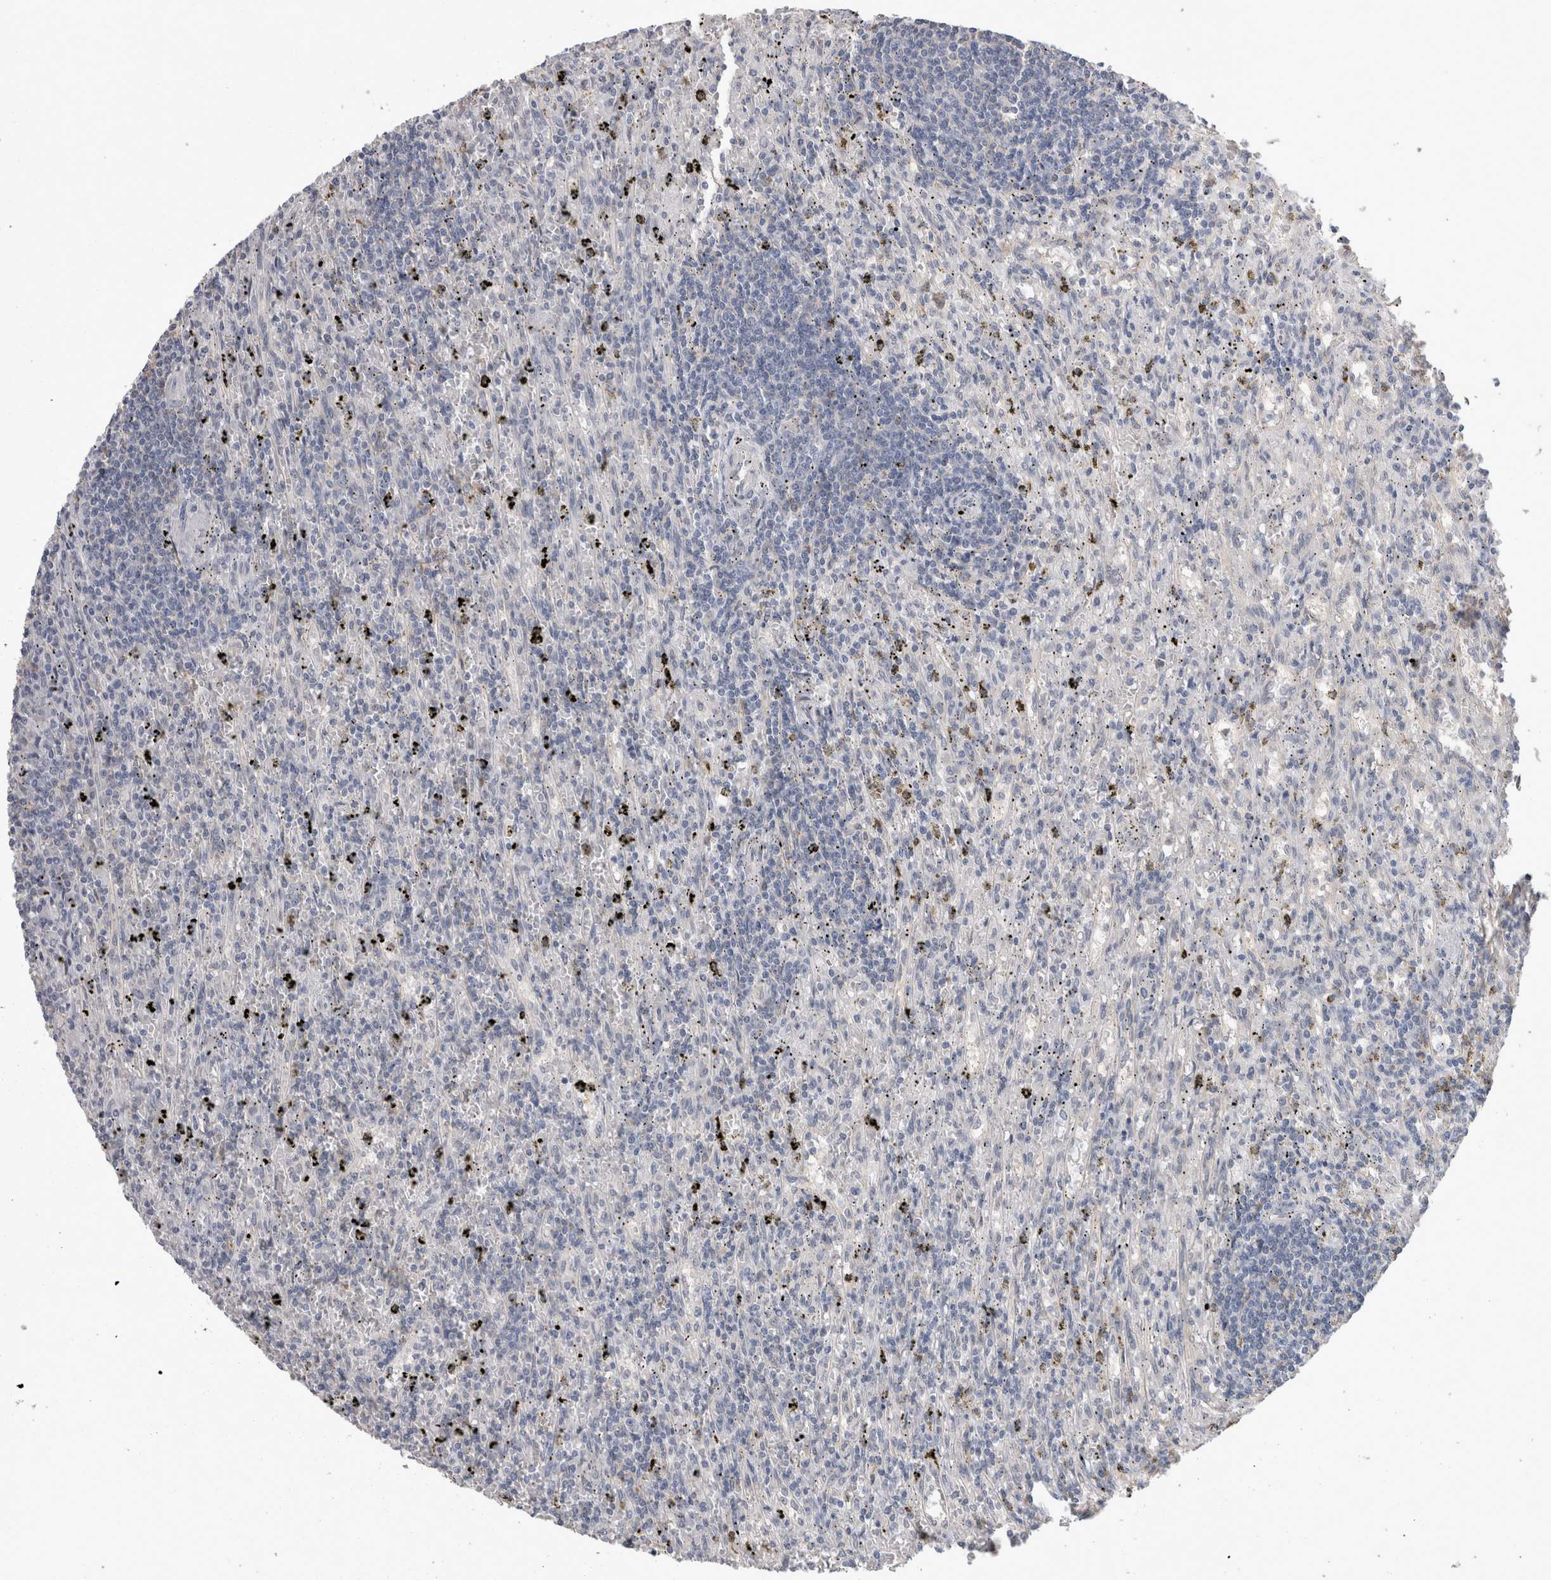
{"staining": {"intensity": "negative", "quantity": "none", "location": "none"}, "tissue": "lymphoma", "cell_type": "Tumor cells", "image_type": "cancer", "snomed": [{"axis": "morphology", "description": "Malignant lymphoma, non-Hodgkin's type, Low grade"}, {"axis": "topography", "description": "Spleen"}], "caption": "High power microscopy histopathology image of an immunohistochemistry photomicrograph of lymphoma, revealing no significant positivity in tumor cells.", "gene": "FHOD3", "patient": {"sex": "male", "age": 76}}